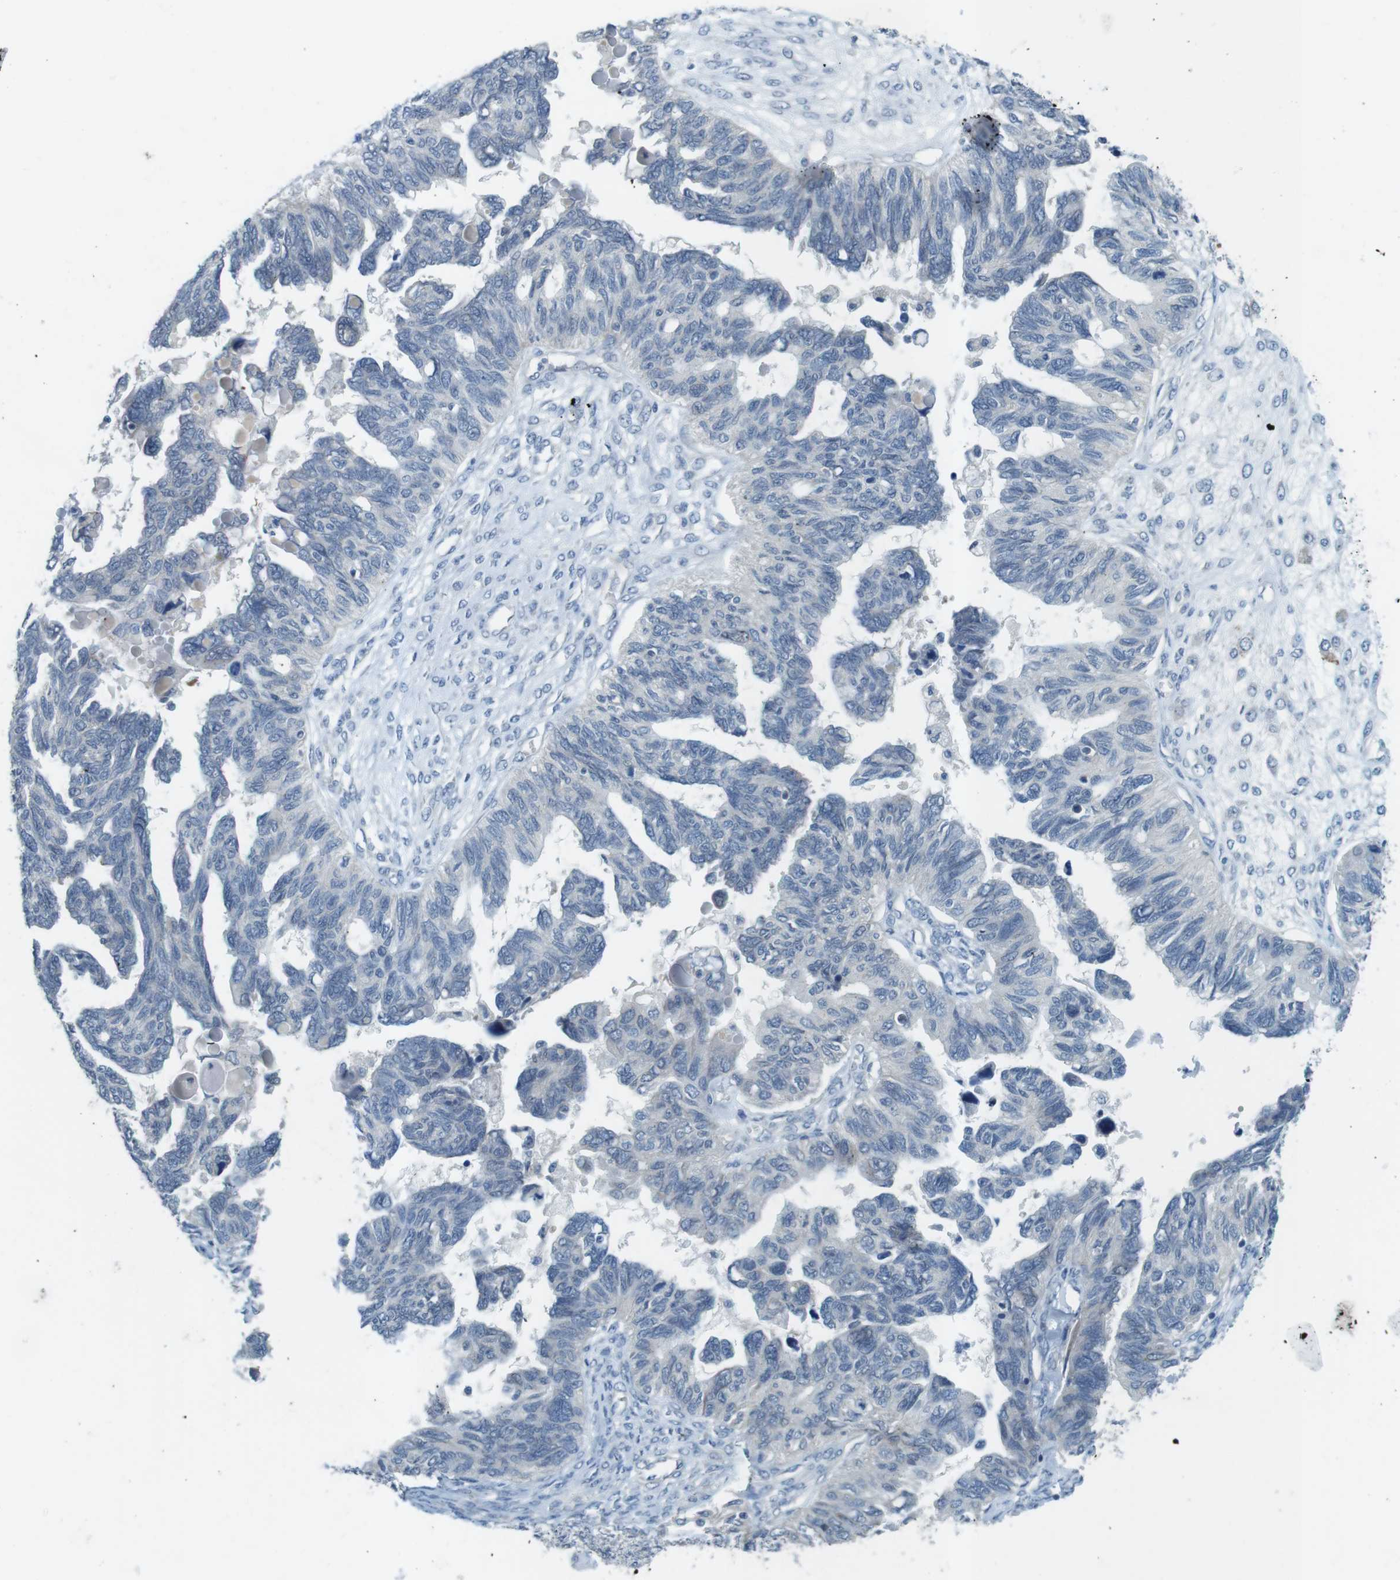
{"staining": {"intensity": "negative", "quantity": "none", "location": "none"}, "tissue": "ovarian cancer", "cell_type": "Tumor cells", "image_type": "cancer", "snomed": [{"axis": "morphology", "description": "Cystadenocarcinoma, serous, NOS"}, {"axis": "topography", "description": "Ovary"}], "caption": "This micrograph is of serous cystadenocarcinoma (ovarian) stained with immunohistochemistry (IHC) to label a protein in brown with the nuclei are counter-stained blue. There is no expression in tumor cells.", "gene": "TYW1", "patient": {"sex": "female", "age": 79}}